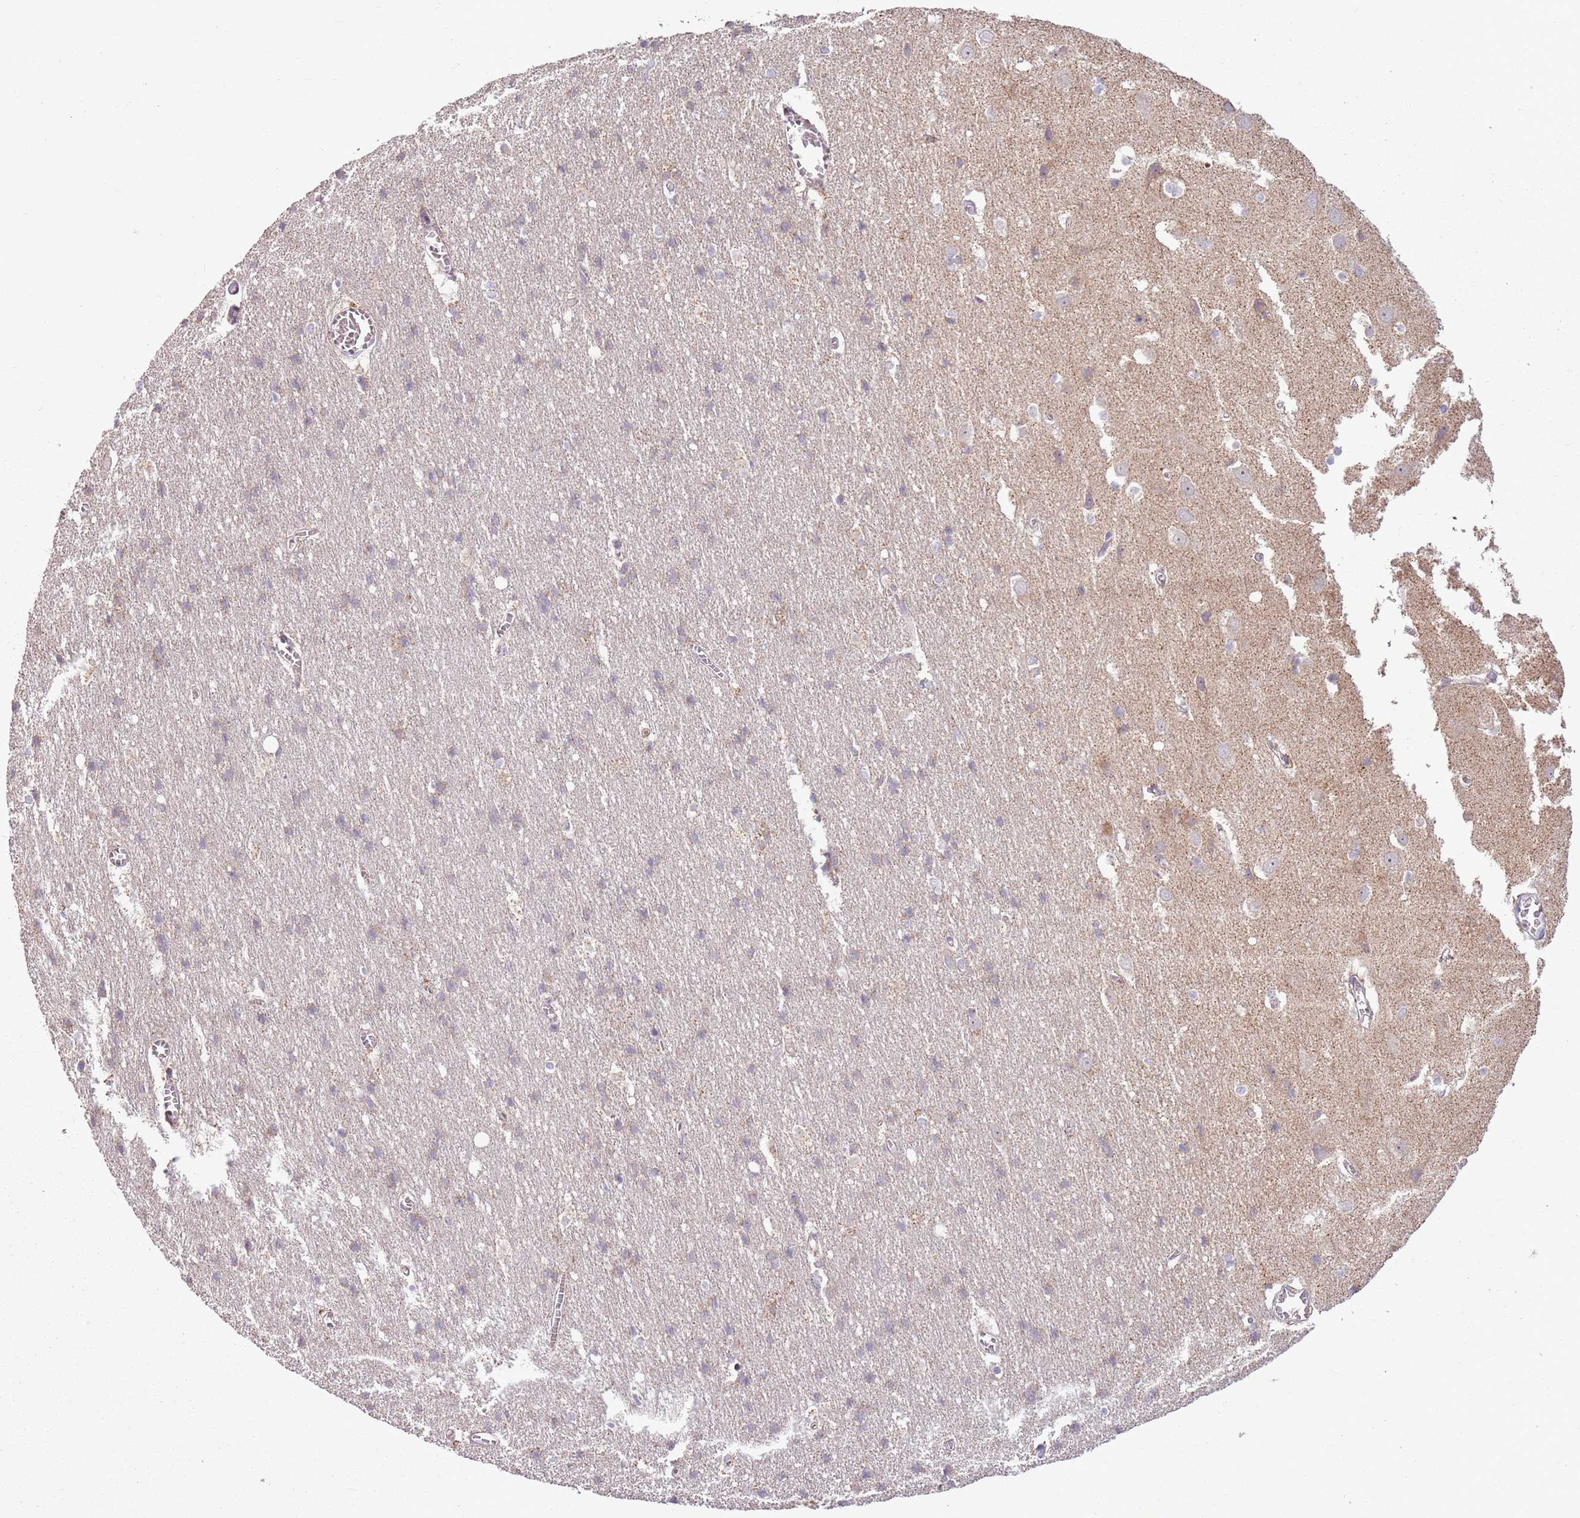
{"staining": {"intensity": "weak", "quantity": "<25%", "location": "cytoplasmic/membranous"}, "tissue": "cerebral cortex", "cell_type": "Endothelial cells", "image_type": "normal", "snomed": [{"axis": "morphology", "description": "Normal tissue, NOS"}, {"axis": "topography", "description": "Cerebral cortex"}], "caption": "A high-resolution histopathology image shows IHC staining of benign cerebral cortex, which demonstrates no significant positivity in endothelial cells. Nuclei are stained in blue.", "gene": "ZNF530", "patient": {"sex": "male", "age": 54}}